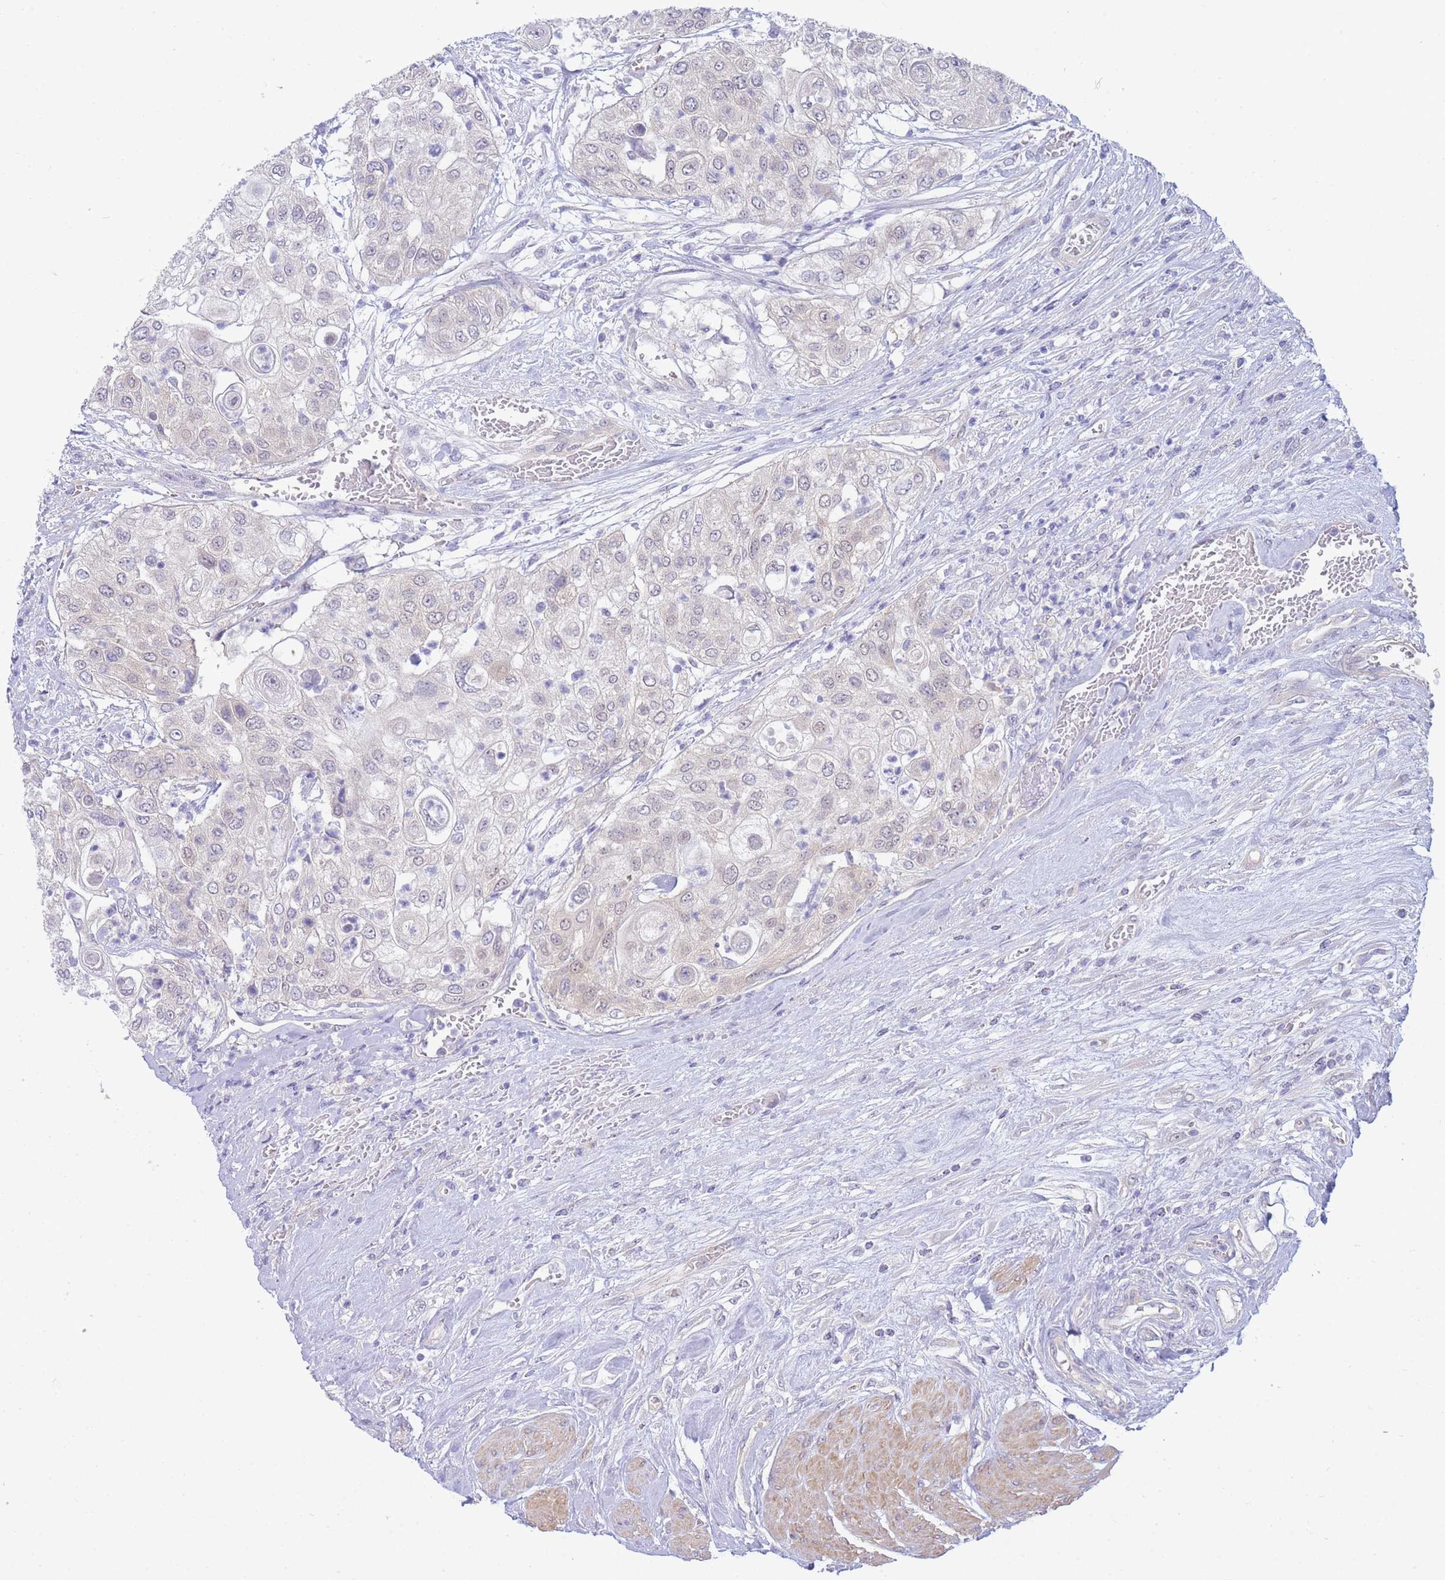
{"staining": {"intensity": "negative", "quantity": "none", "location": "none"}, "tissue": "urothelial cancer", "cell_type": "Tumor cells", "image_type": "cancer", "snomed": [{"axis": "morphology", "description": "Urothelial carcinoma, High grade"}, {"axis": "topography", "description": "Urinary bladder"}], "caption": "This is an immunohistochemistry photomicrograph of urothelial cancer. There is no positivity in tumor cells.", "gene": "SUGT1", "patient": {"sex": "female", "age": 79}}